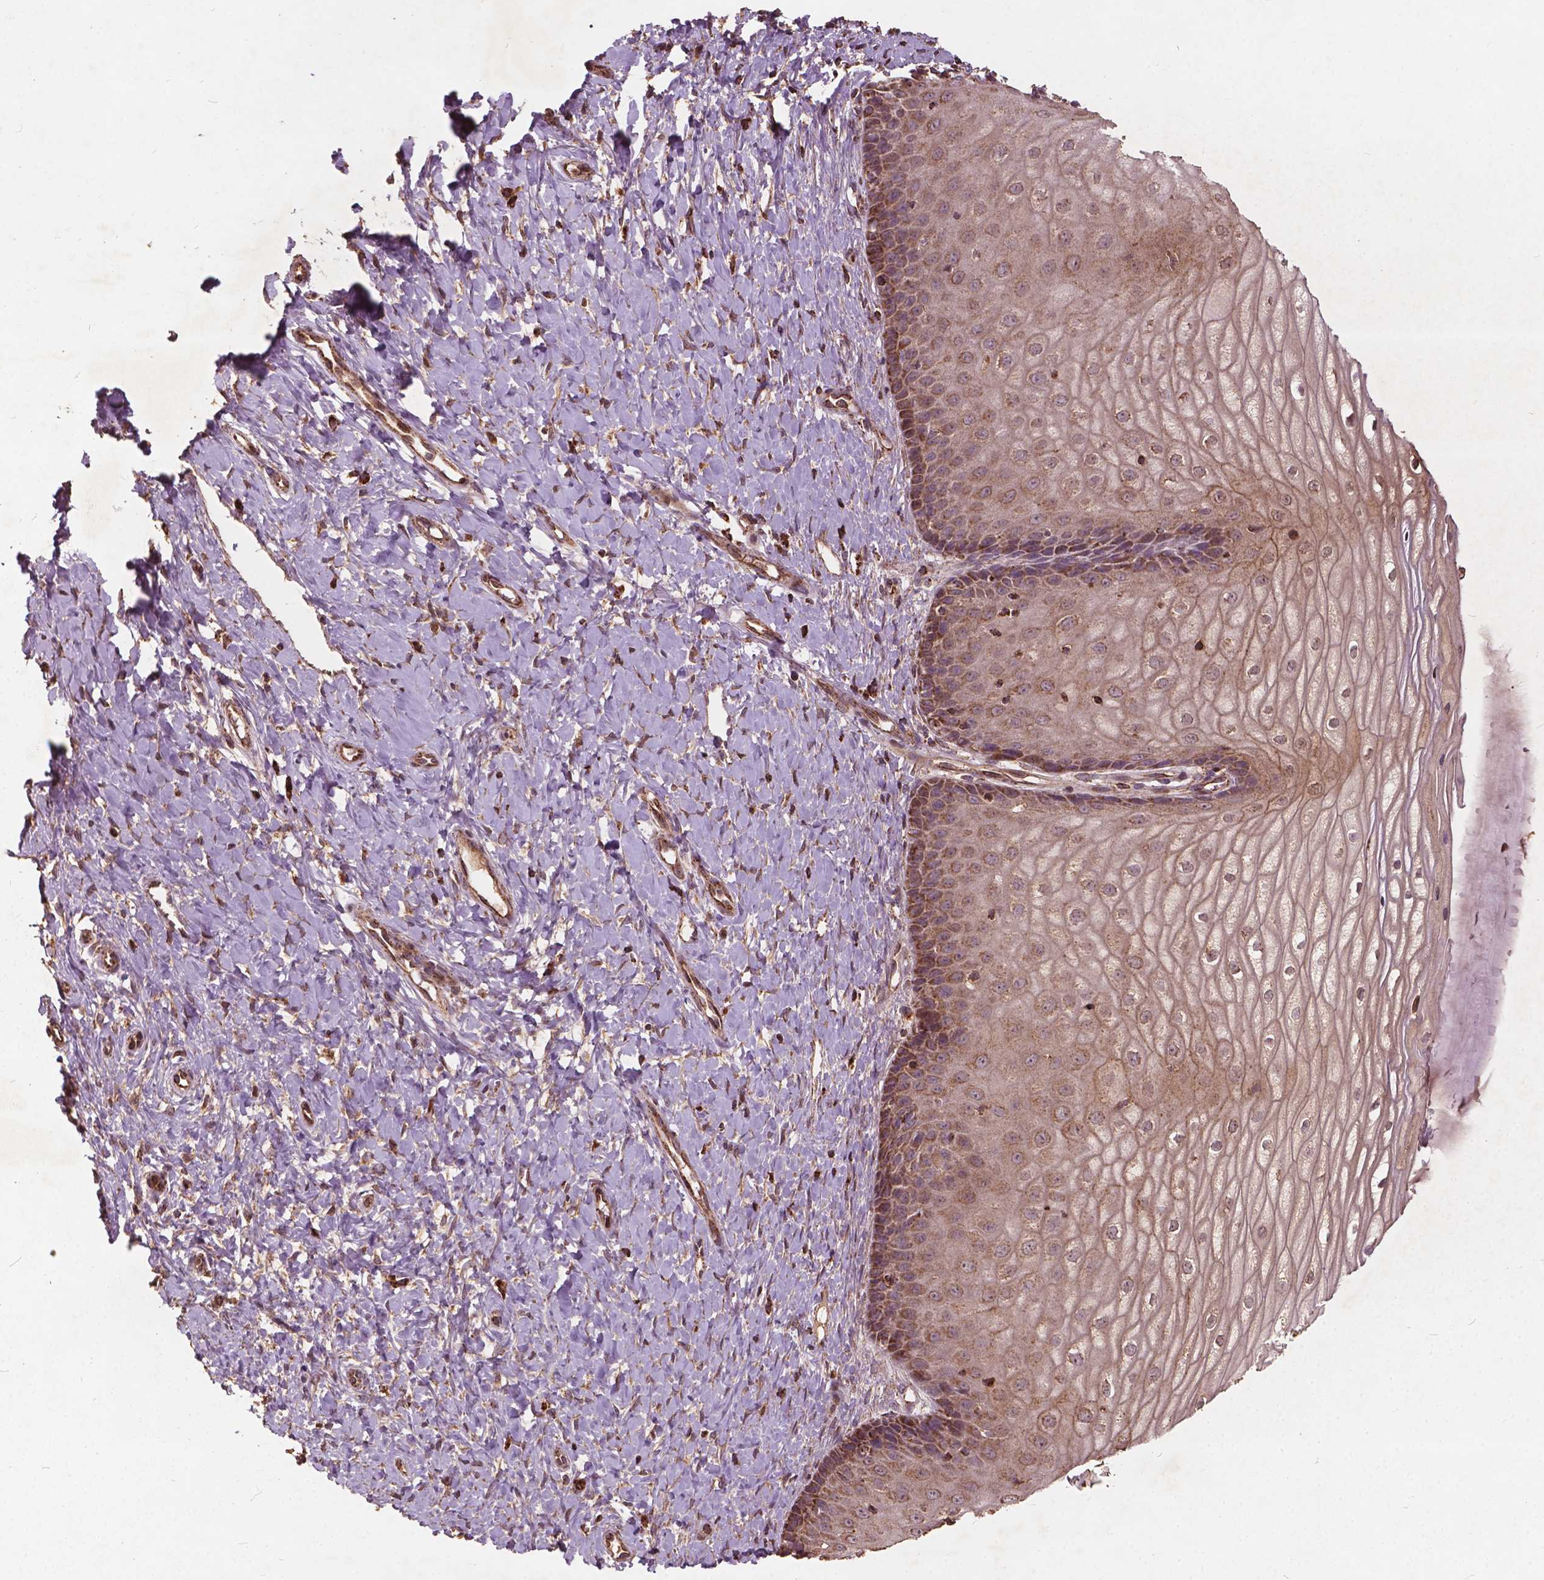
{"staining": {"intensity": "moderate", "quantity": ">75%", "location": "cytoplasmic/membranous"}, "tissue": "cervix", "cell_type": "Glandular cells", "image_type": "normal", "snomed": [{"axis": "morphology", "description": "Normal tissue, NOS"}, {"axis": "topography", "description": "Cervix"}], "caption": "Cervix was stained to show a protein in brown. There is medium levels of moderate cytoplasmic/membranous staining in approximately >75% of glandular cells. Using DAB (3,3'-diaminobenzidine) (brown) and hematoxylin (blue) stains, captured at high magnification using brightfield microscopy.", "gene": "UBXN2A", "patient": {"sex": "female", "age": 37}}